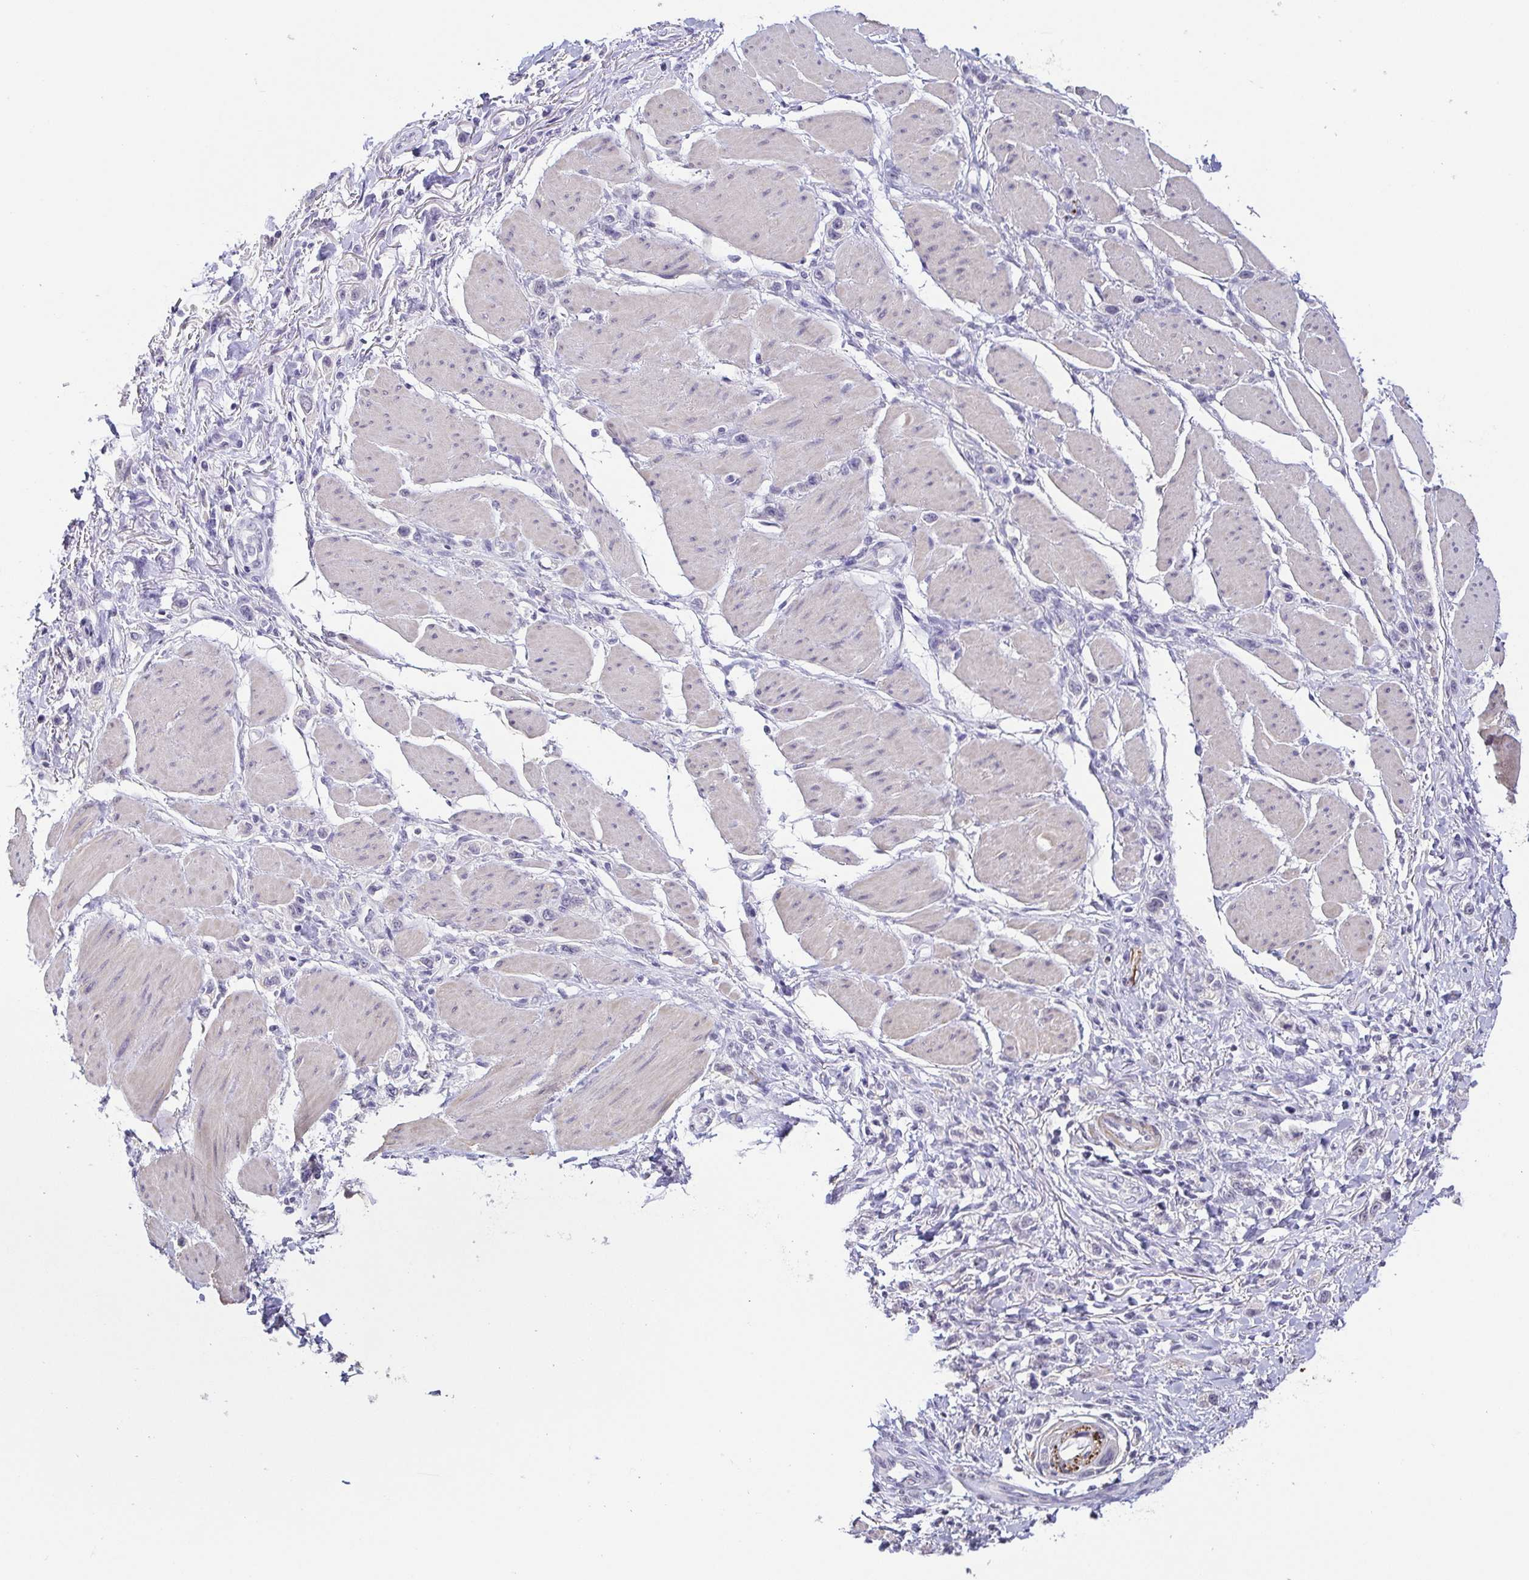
{"staining": {"intensity": "negative", "quantity": "none", "location": "none"}, "tissue": "stomach cancer", "cell_type": "Tumor cells", "image_type": "cancer", "snomed": [{"axis": "morphology", "description": "Adenocarcinoma, NOS"}, {"axis": "topography", "description": "Stomach"}], "caption": "Immunohistochemistry (IHC) of human stomach adenocarcinoma exhibits no positivity in tumor cells.", "gene": "NEFH", "patient": {"sex": "female", "age": 65}}